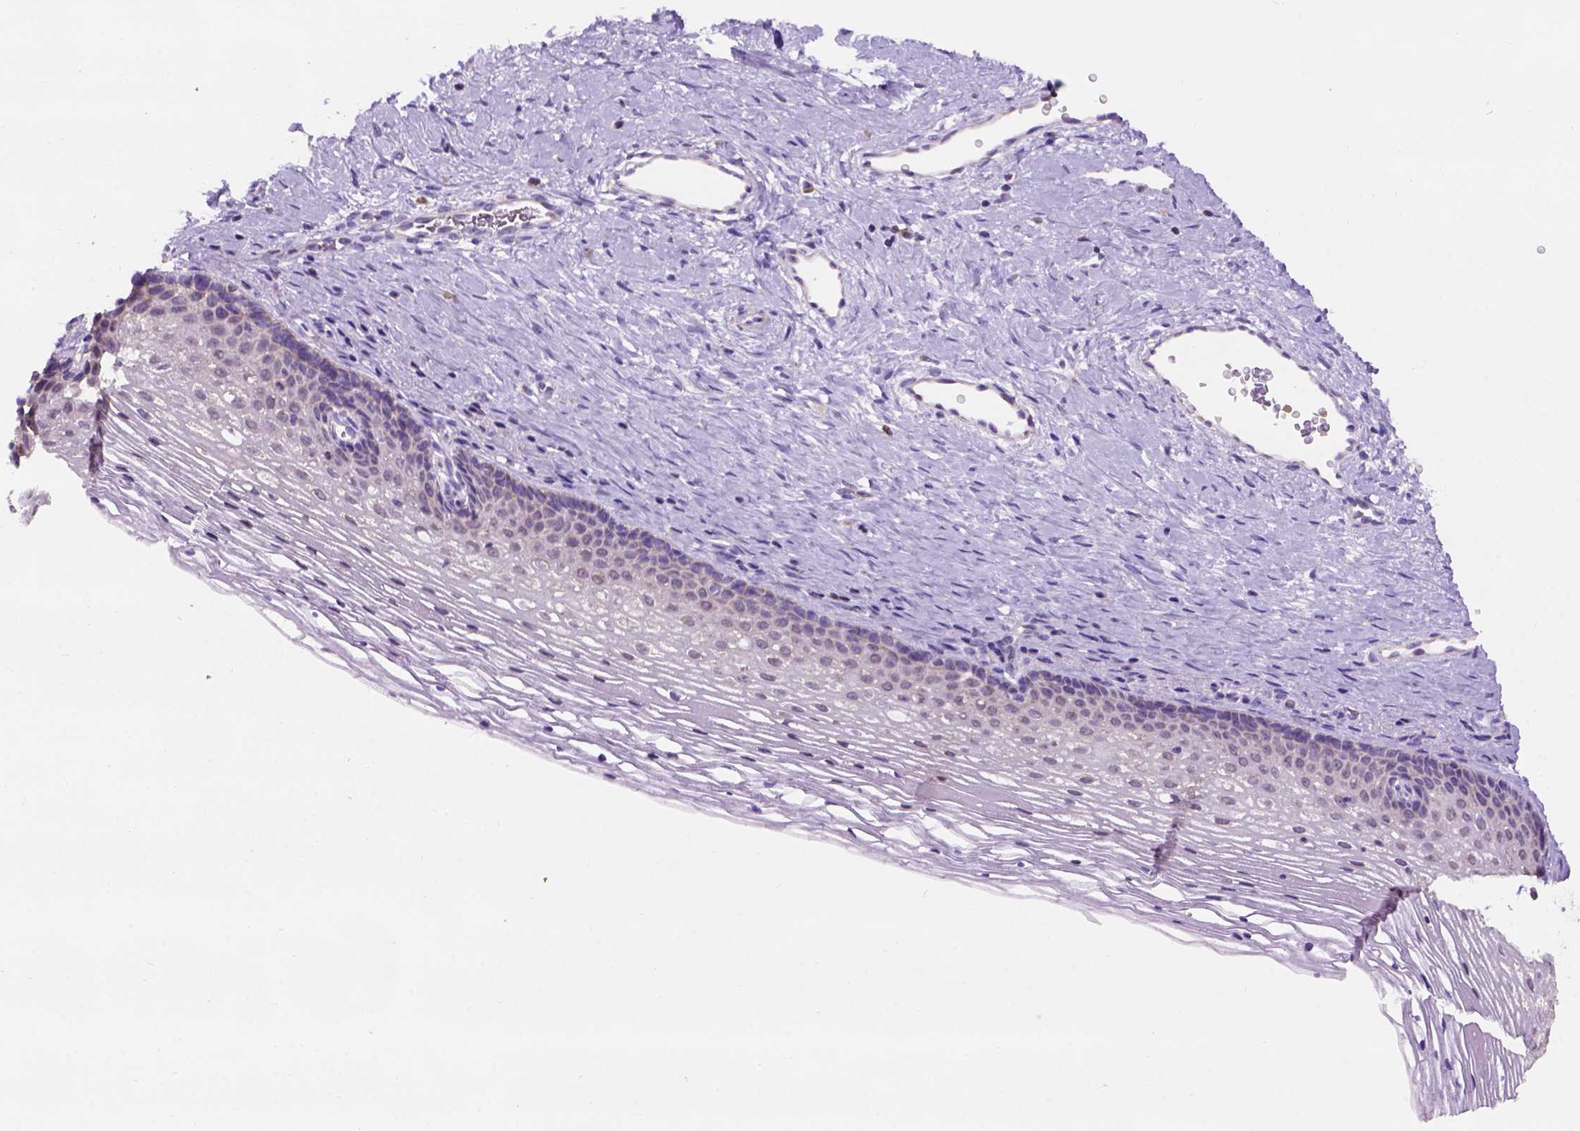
{"staining": {"intensity": "negative", "quantity": "none", "location": "none"}, "tissue": "cervix", "cell_type": "Glandular cells", "image_type": "normal", "snomed": [{"axis": "morphology", "description": "Normal tissue, NOS"}, {"axis": "topography", "description": "Cervix"}], "caption": "Protein analysis of benign cervix displays no significant expression in glandular cells. (DAB immunohistochemistry (IHC) with hematoxylin counter stain).", "gene": "L2HGDH", "patient": {"sex": "female", "age": 34}}